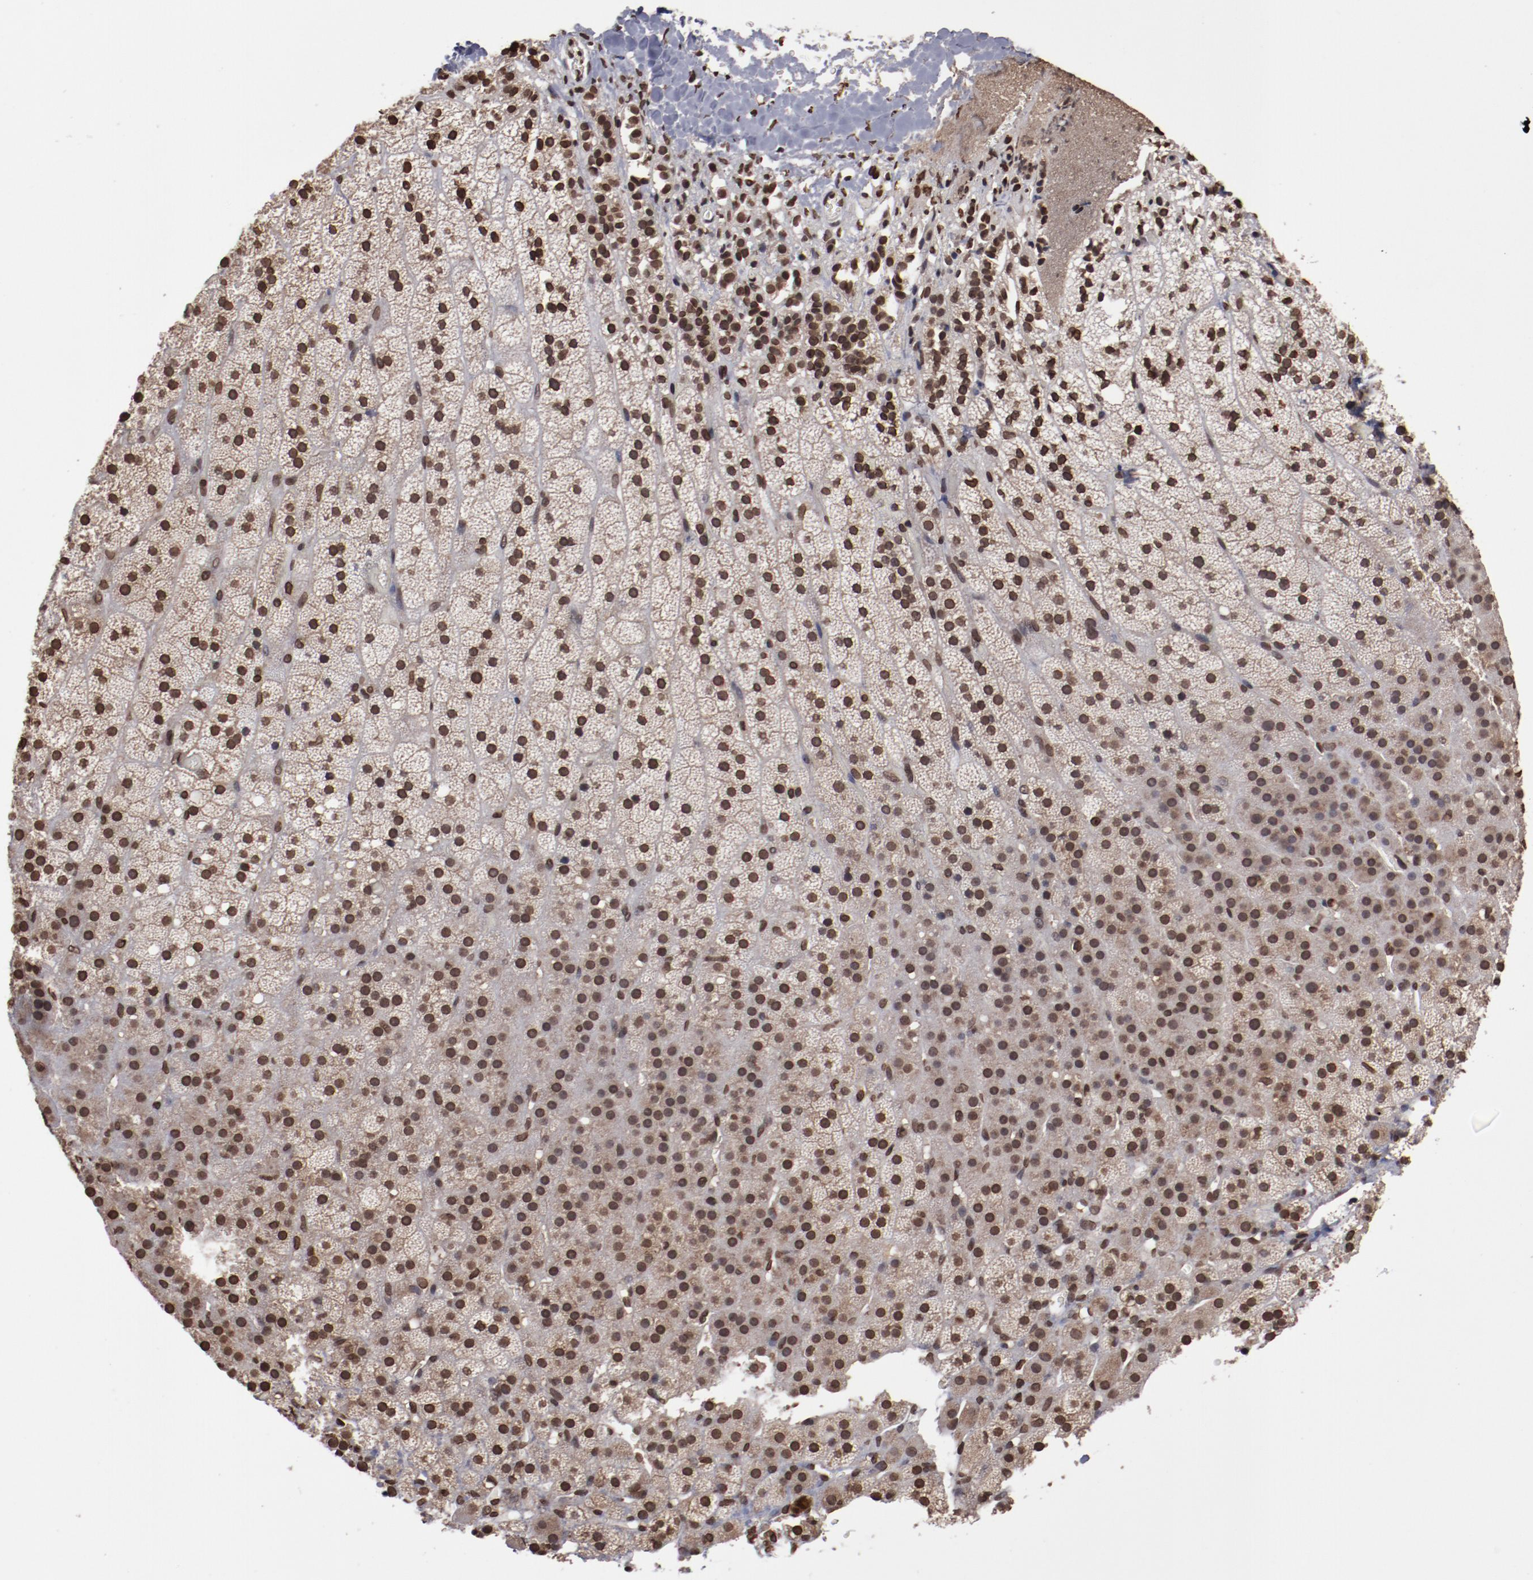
{"staining": {"intensity": "strong", "quantity": ">75%", "location": "nuclear"}, "tissue": "adrenal gland", "cell_type": "Glandular cells", "image_type": "normal", "snomed": [{"axis": "morphology", "description": "Normal tissue, NOS"}, {"axis": "topography", "description": "Adrenal gland"}], "caption": "Protein staining of unremarkable adrenal gland displays strong nuclear expression in approximately >75% of glandular cells.", "gene": "AKT1", "patient": {"sex": "male", "age": 35}}